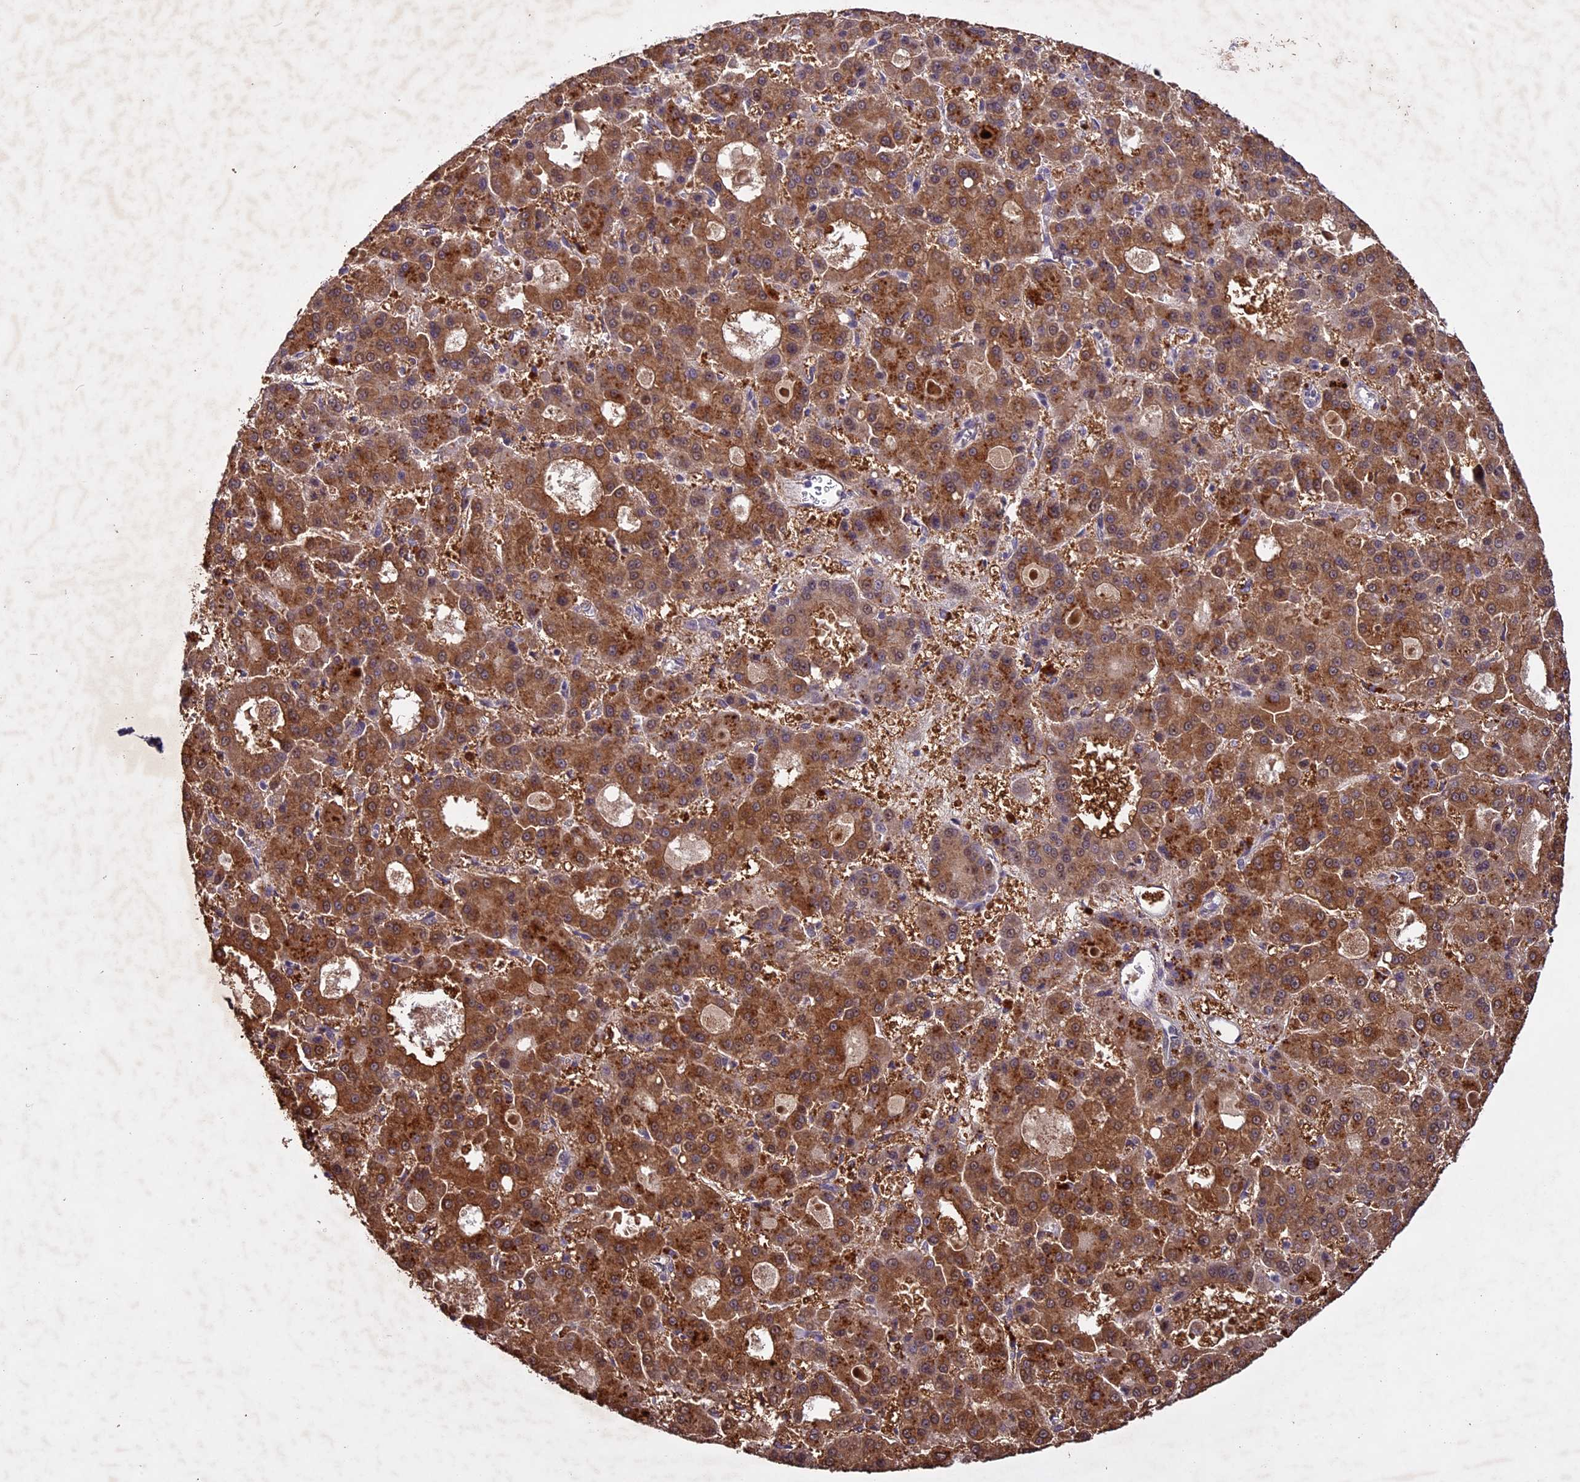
{"staining": {"intensity": "strong", "quantity": ">75%", "location": "cytoplasmic/membranous"}, "tissue": "liver cancer", "cell_type": "Tumor cells", "image_type": "cancer", "snomed": [{"axis": "morphology", "description": "Carcinoma, Hepatocellular, NOS"}, {"axis": "topography", "description": "Liver"}], "caption": "Human hepatocellular carcinoma (liver) stained with a brown dye exhibits strong cytoplasmic/membranous positive positivity in approximately >75% of tumor cells.", "gene": "C3orf70", "patient": {"sex": "male", "age": 70}}